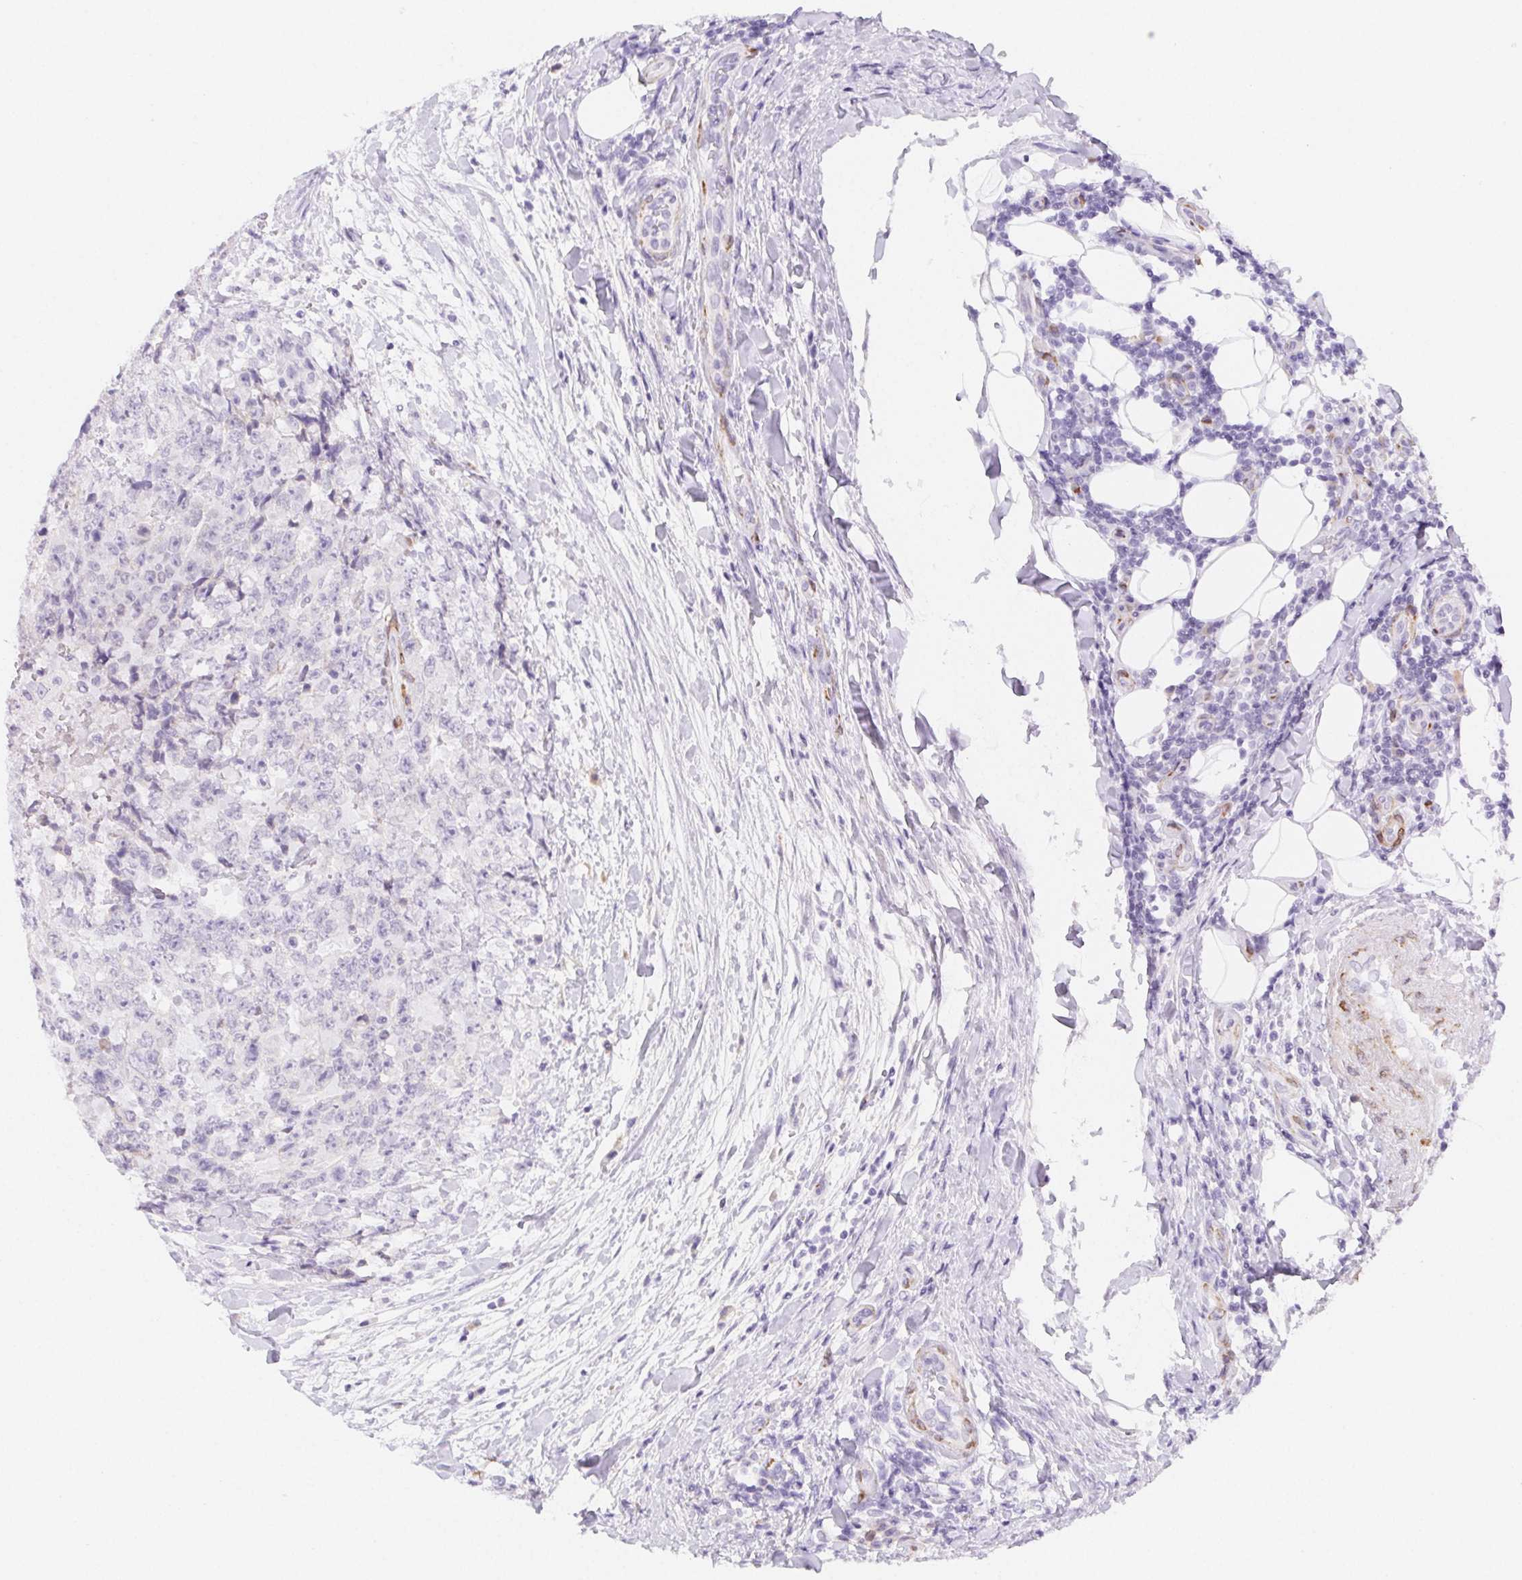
{"staining": {"intensity": "negative", "quantity": "none", "location": "none"}, "tissue": "testis cancer", "cell_type": "Tumor cells", "image_type": "cancer", "snomed": [{"axis": "morphology", "description": "Carcinoma, Embryonal, NOS"}, {"axis": "topography", "description": "Testis"}], "caption": "This image is of testis cancer (embryonal carcinoma) stained with IHC to label a protein in brown with the nuclei are counter-stained blue. There is no expression in tumor cells.", "gene": "HRC", "patient": {"sex": "male", "age": 24}}